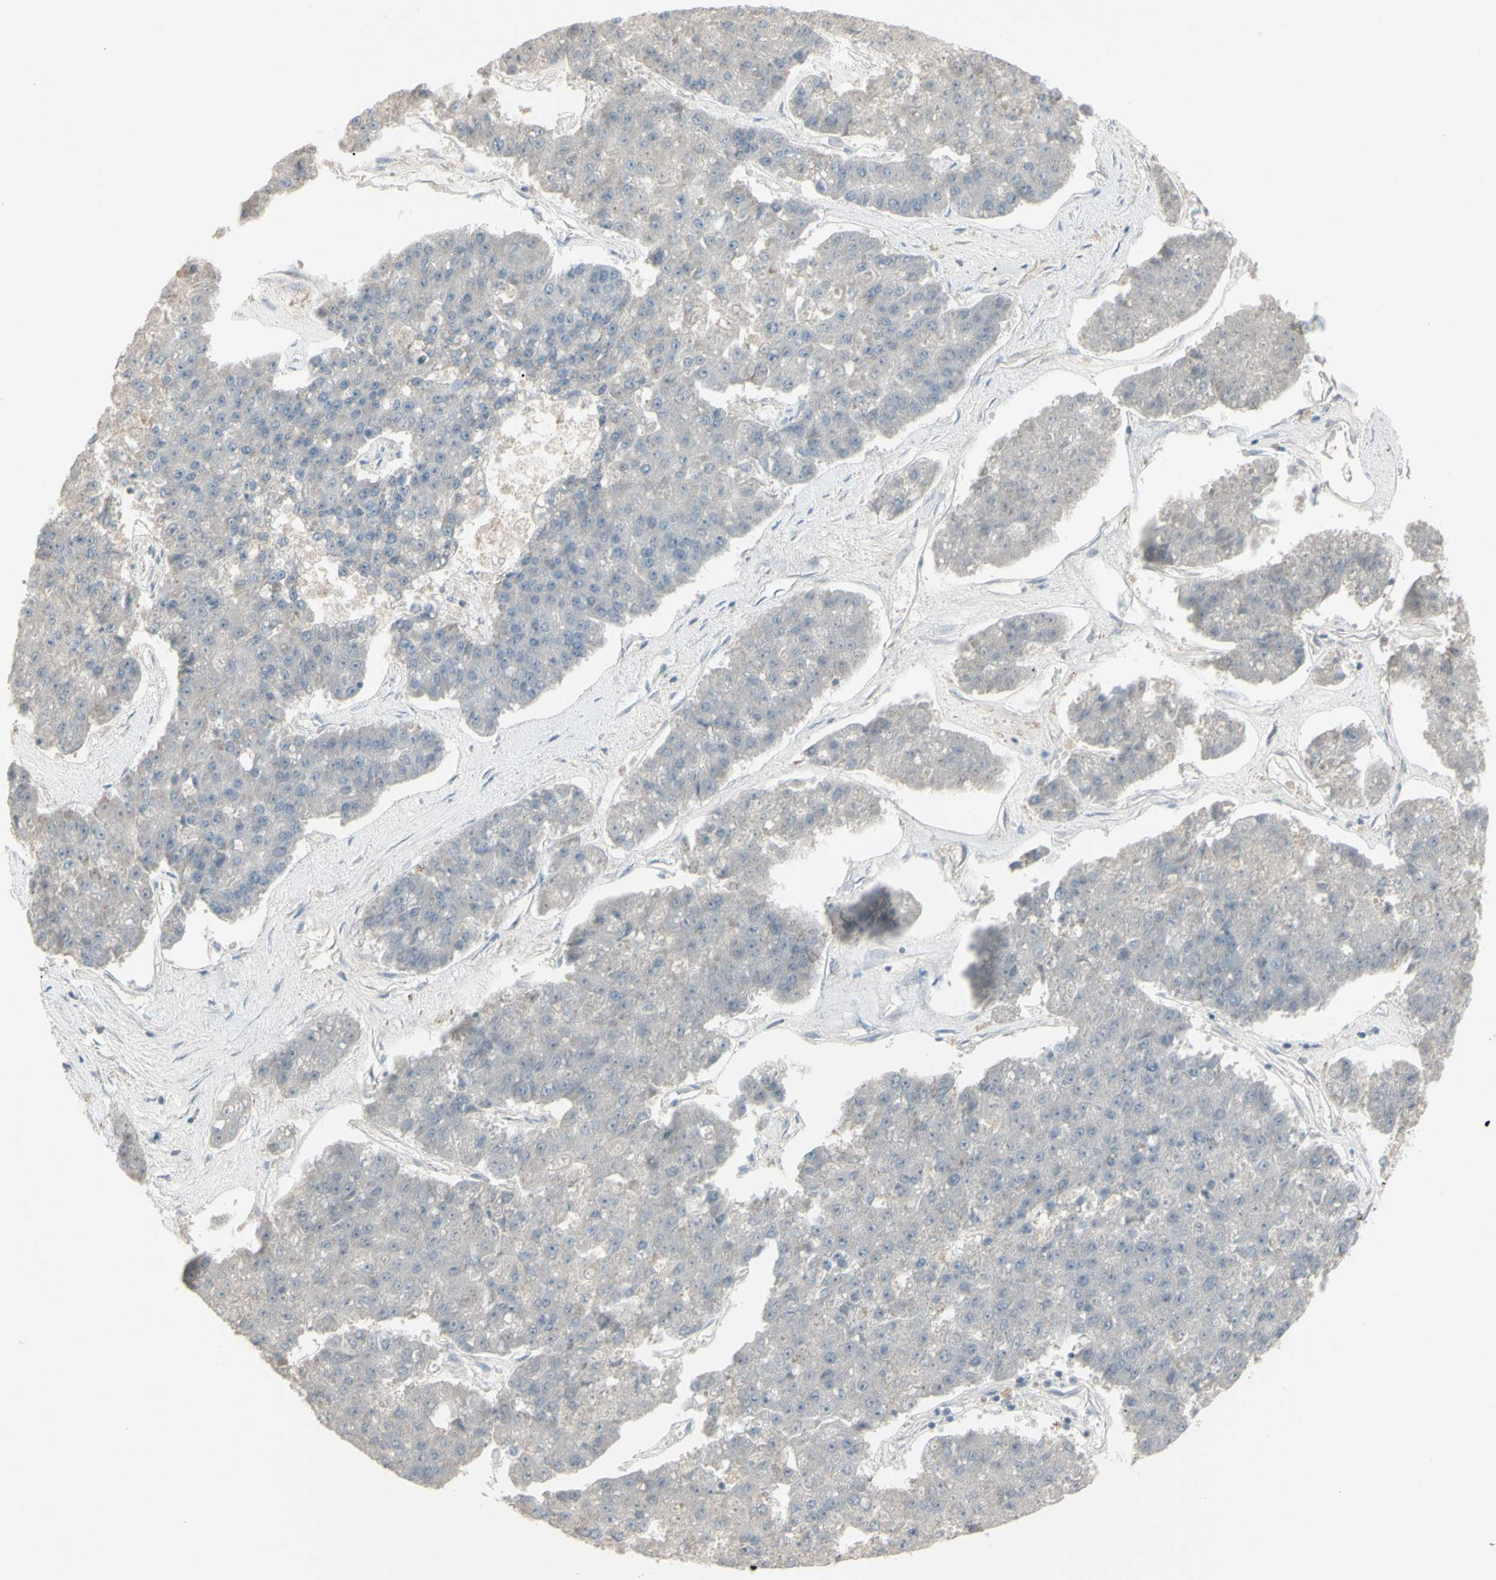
{"staining": {"intensity": "negative", "quantity": "none", "location": "none"}, "tissue": "pancreatic cancer", "cell_type": "Tumor cells", "image_type": "cancer", "snomed": [{"axis": "morphology", "description": "Adenocarcinoma, NOS"}, {"axis": "topography", "description": "Pancreas"}], "caption": "IHC photomicrograph of neoplastic tissue: adenocarcinoma (pancreatic) stained with DAB displays no significant protein staining in tumor cells.", "gene": "PIAS4", "patient": {"sex": "male", "age": 50}}